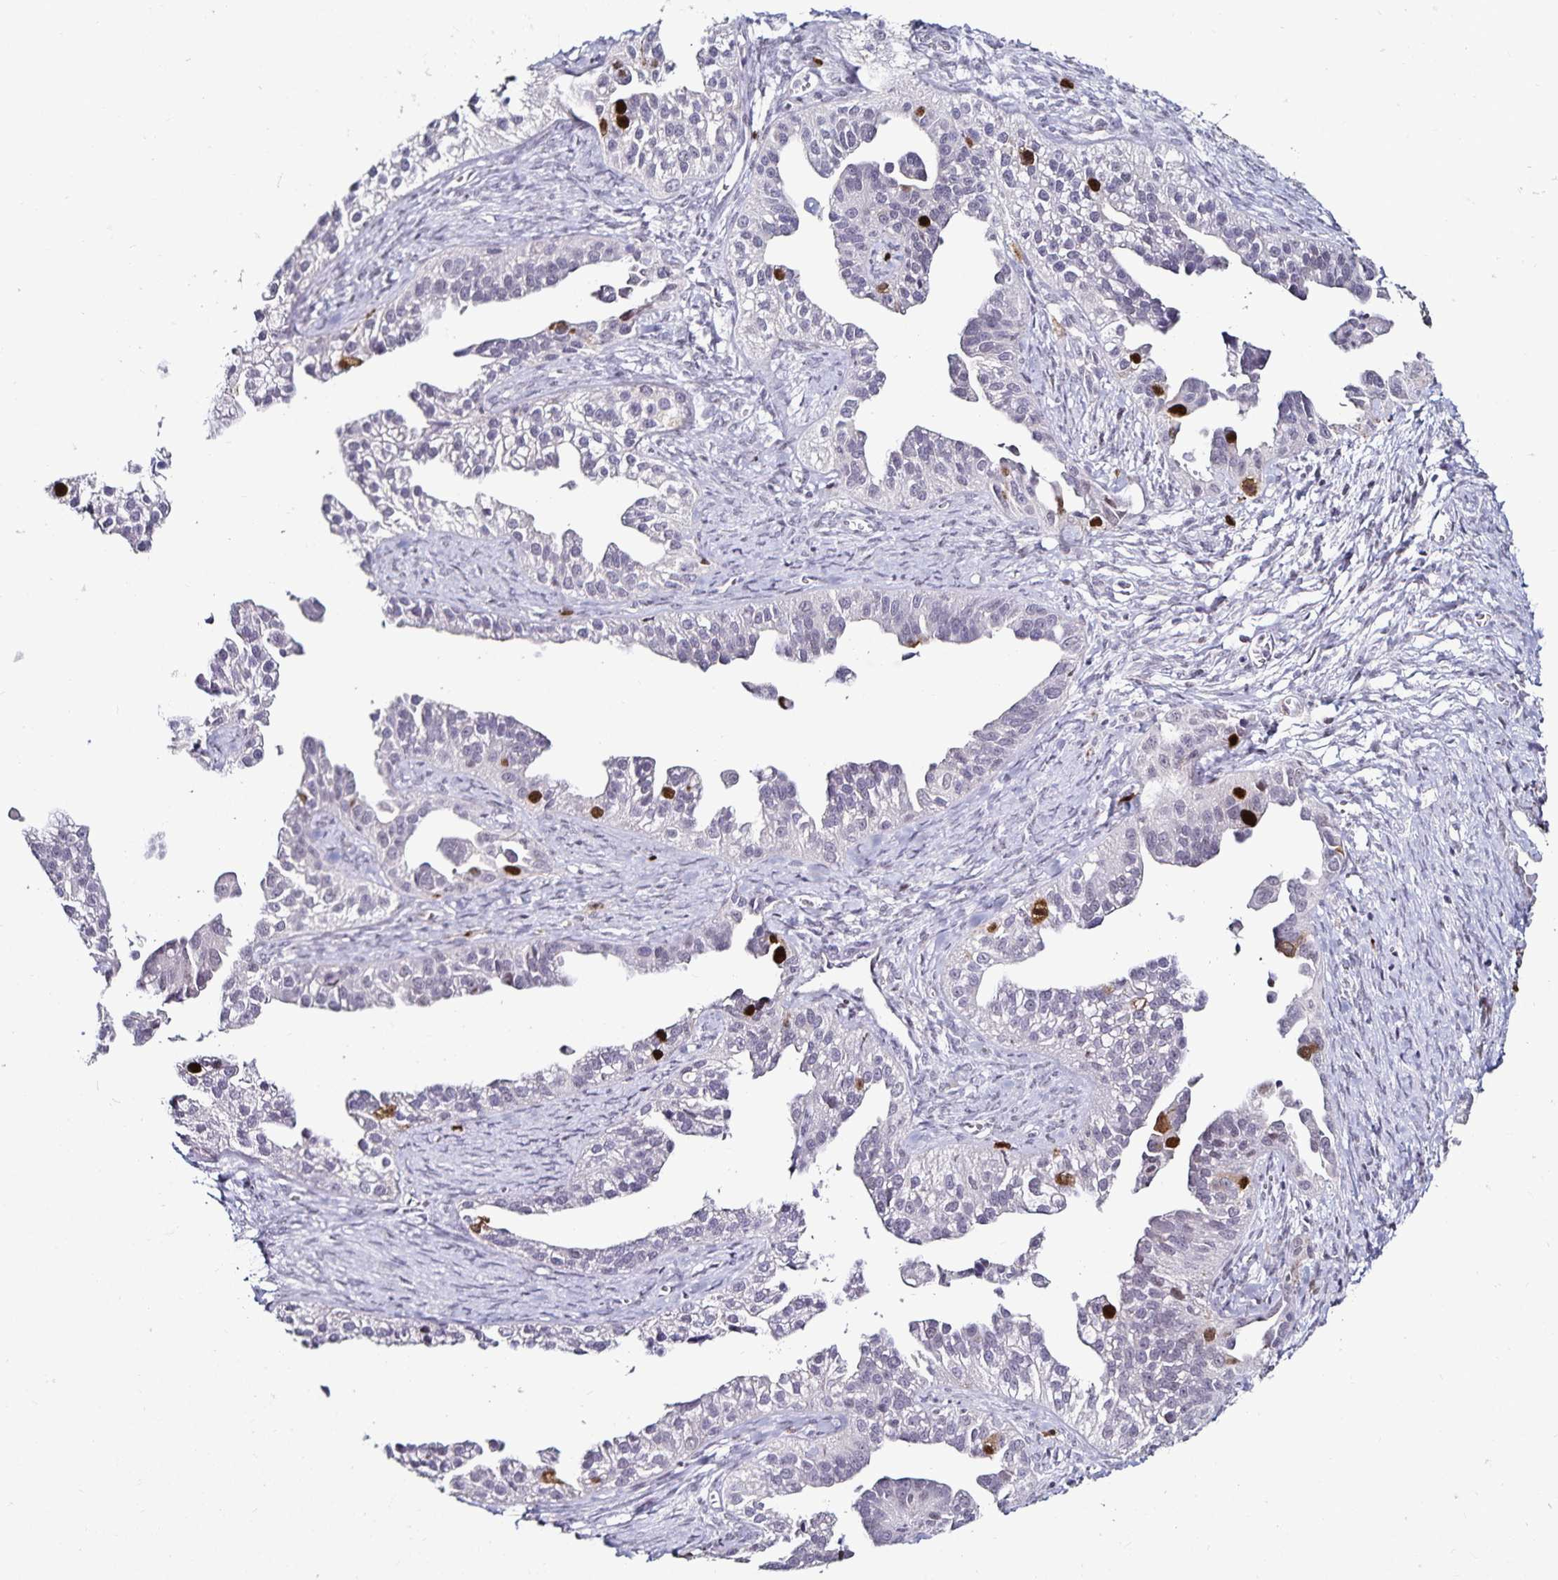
{"staining": {"intensity": "strong", "quantity": "<25%", "location": "nuclear"}, "tissue": "ovarian cancer", "cell_type": "Tumor cells", "image_type": "cancer", "snomed": [{"axis": "morphology", "description": "Cystadenocarcinoma, serous, NOS"}, {"axis": "topography", "description": "Ovary"}], "caption": "Ovarian cancer (serous cystadenocarcinoma) stained with DAB (3,3'-diaminobenzidine) IHC demonstrates medium levels of strong nuclear expression in about <25% of tumor cells. (DAB (3,3'-diaminobenzidine) IHC, brown staining for protein, blue staining for nuclei).", "gene": "ANLN", "patient": {"sex": "female", "age": 75}}